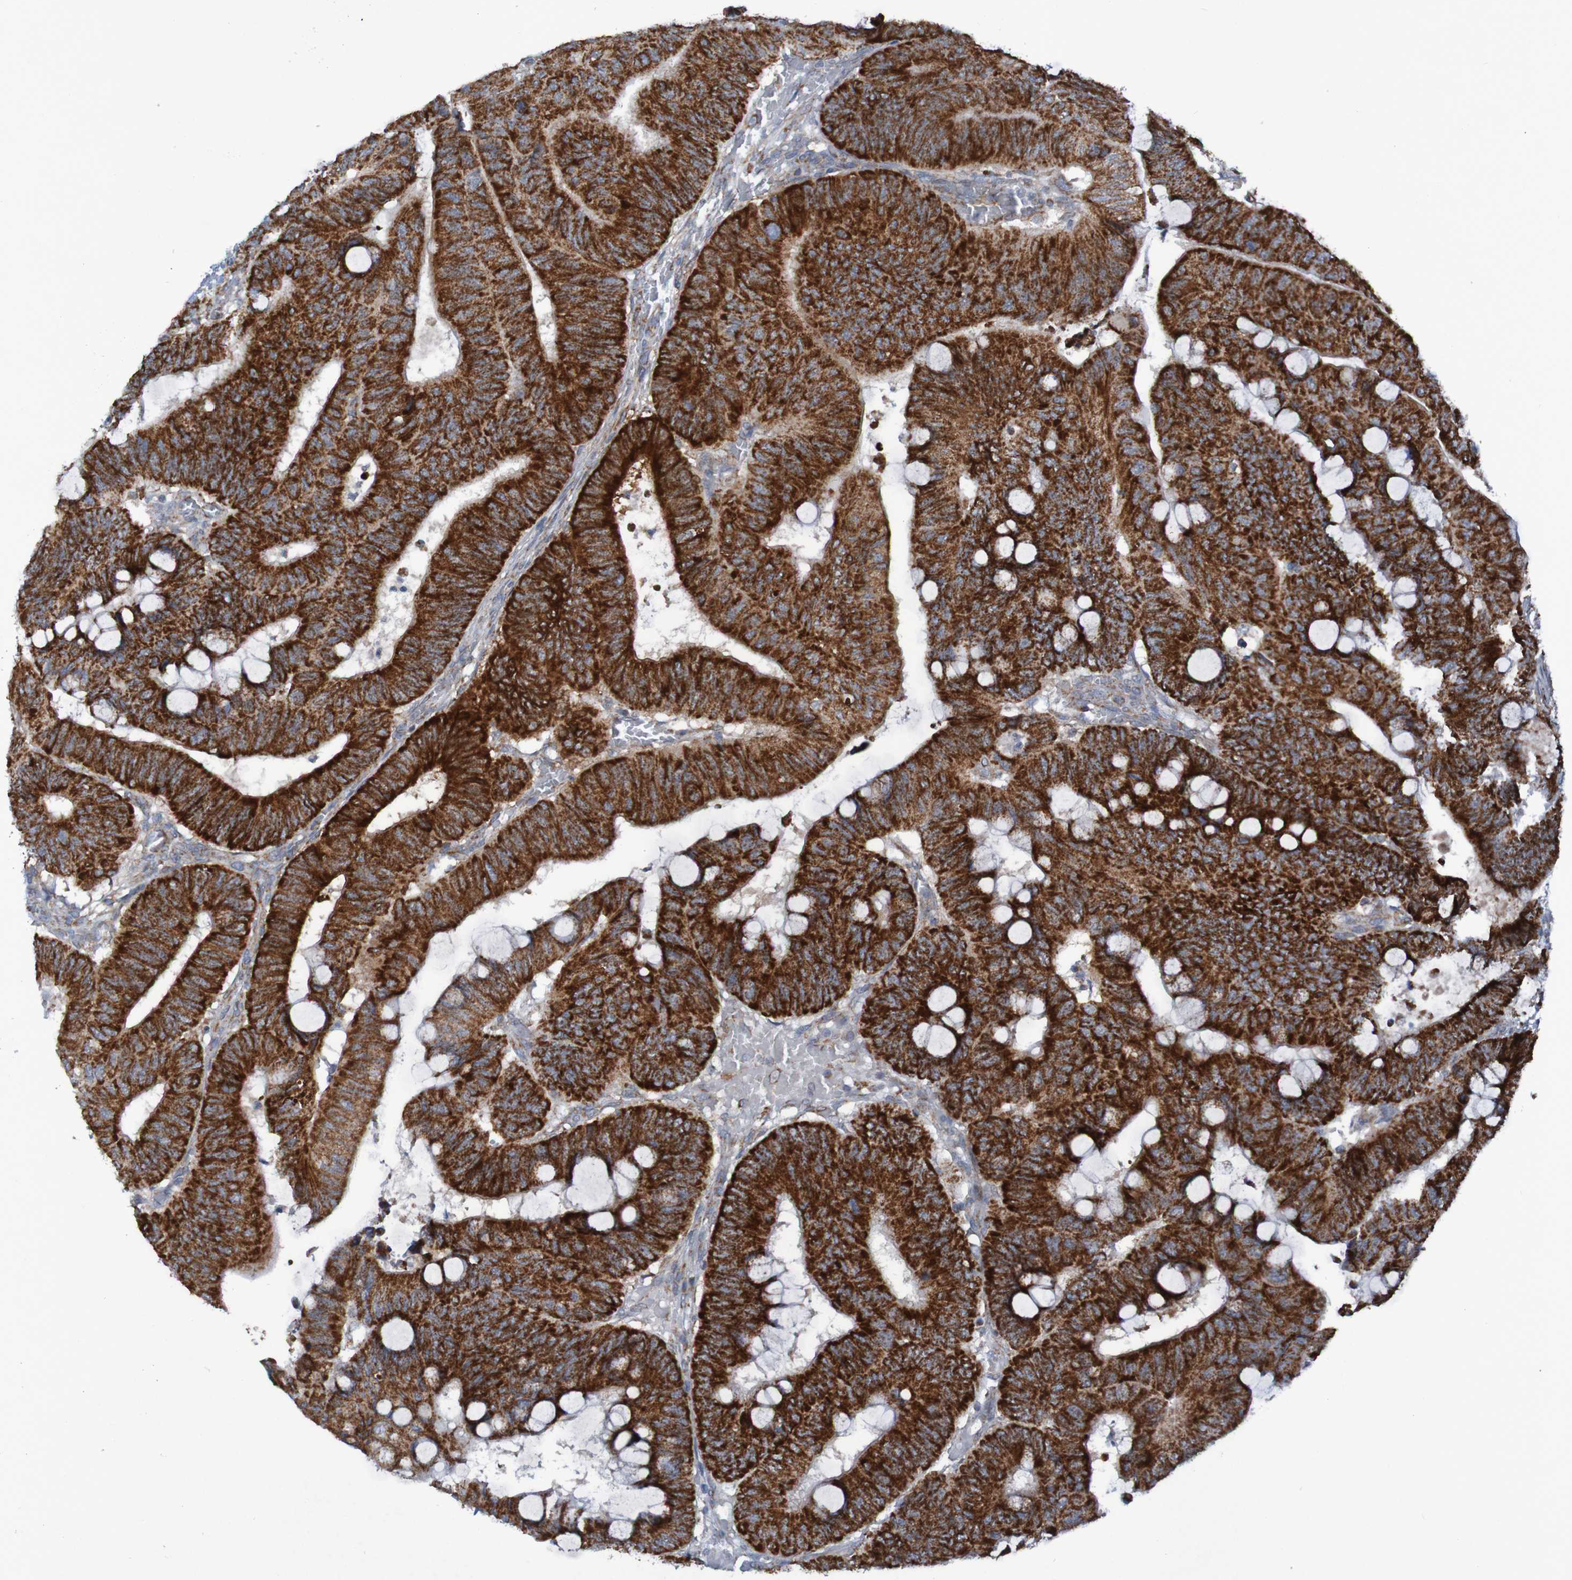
{"staining": {"intensity": "strong", "quantity": ">75%", "location": "cytoplasmic/membranous"}, "tissue": "colorectal cancer", "cell_type": "Tumor cells", "image_type": "cancer", "snomed": [{"axis": "morphology", "description": "Normal tissue, NOS"}, {"axis": "morphology", "description": "Adenocarcinoma, NOS"}, {"axis": "topography", "description": "Rectum"}, {"axis": "topography", "description": "Peripheral nerve tissue"}], "caption": "Protein staining of adenocarcinoma (colorectal) tissue displays strong cytoplasmic/membranous expression in about >75% of tumor cells.", "gene": "CCDC51", "patient": {"sex": "male", "age": 92}}